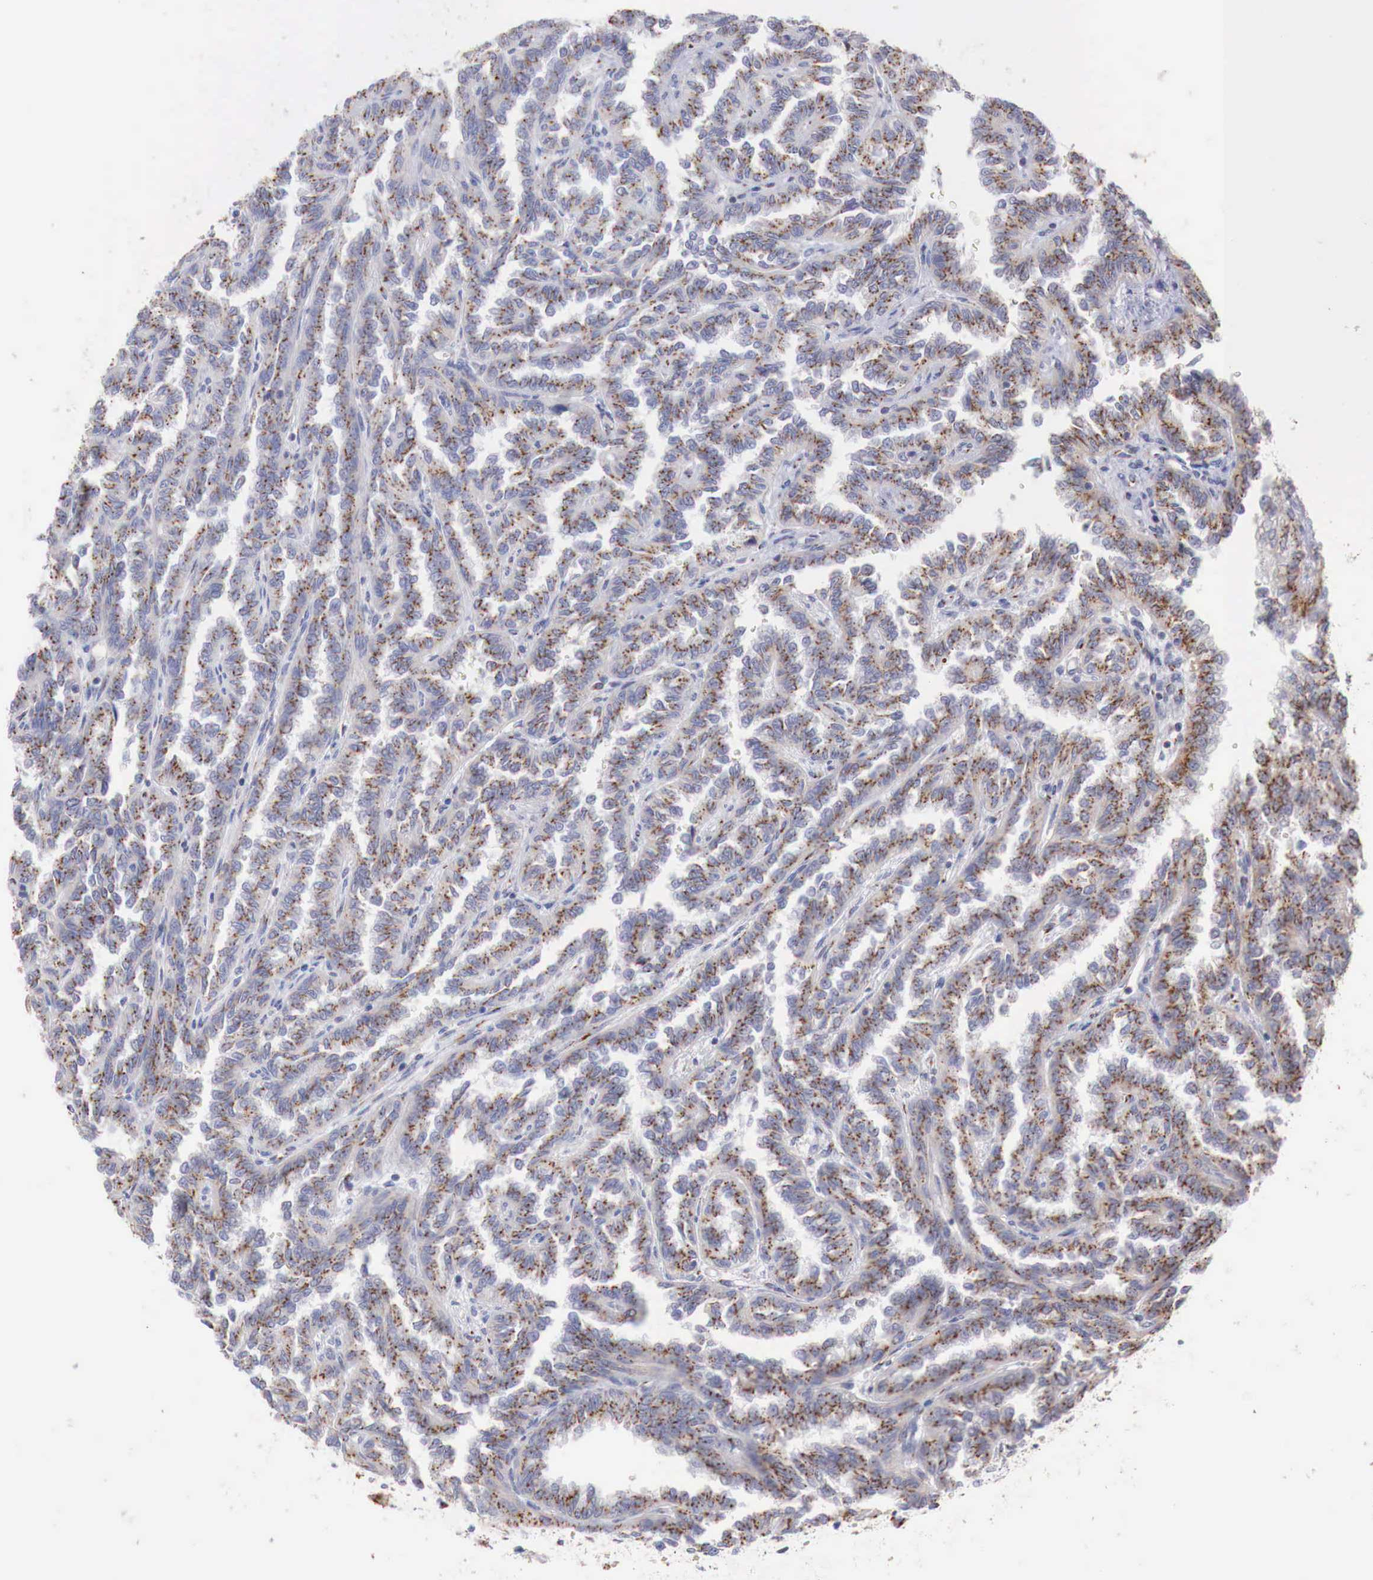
{"staining": {"intensity": "strong", "quantity": ">75%", "location": "cytoplasmic/membranous"}, "tissue": "renal cancer", "cell_type": "Tumor cells", "image_type": "cancer", "snomed": [{"axis": "morphology", "description": "Inflammation, NOS"}, {"axis": "morphology", "description": "Adenocarcinoma, NOS"}, {"axis": "topography", "description": "Kidney"}], "caption": "Protein expression analysis of renal cancer reveals strong cytoplasmic/membranous staining in about >75% of tumor cells.", "gene": "SYAP1", "patient": {"sex": "male", "age": 68}}